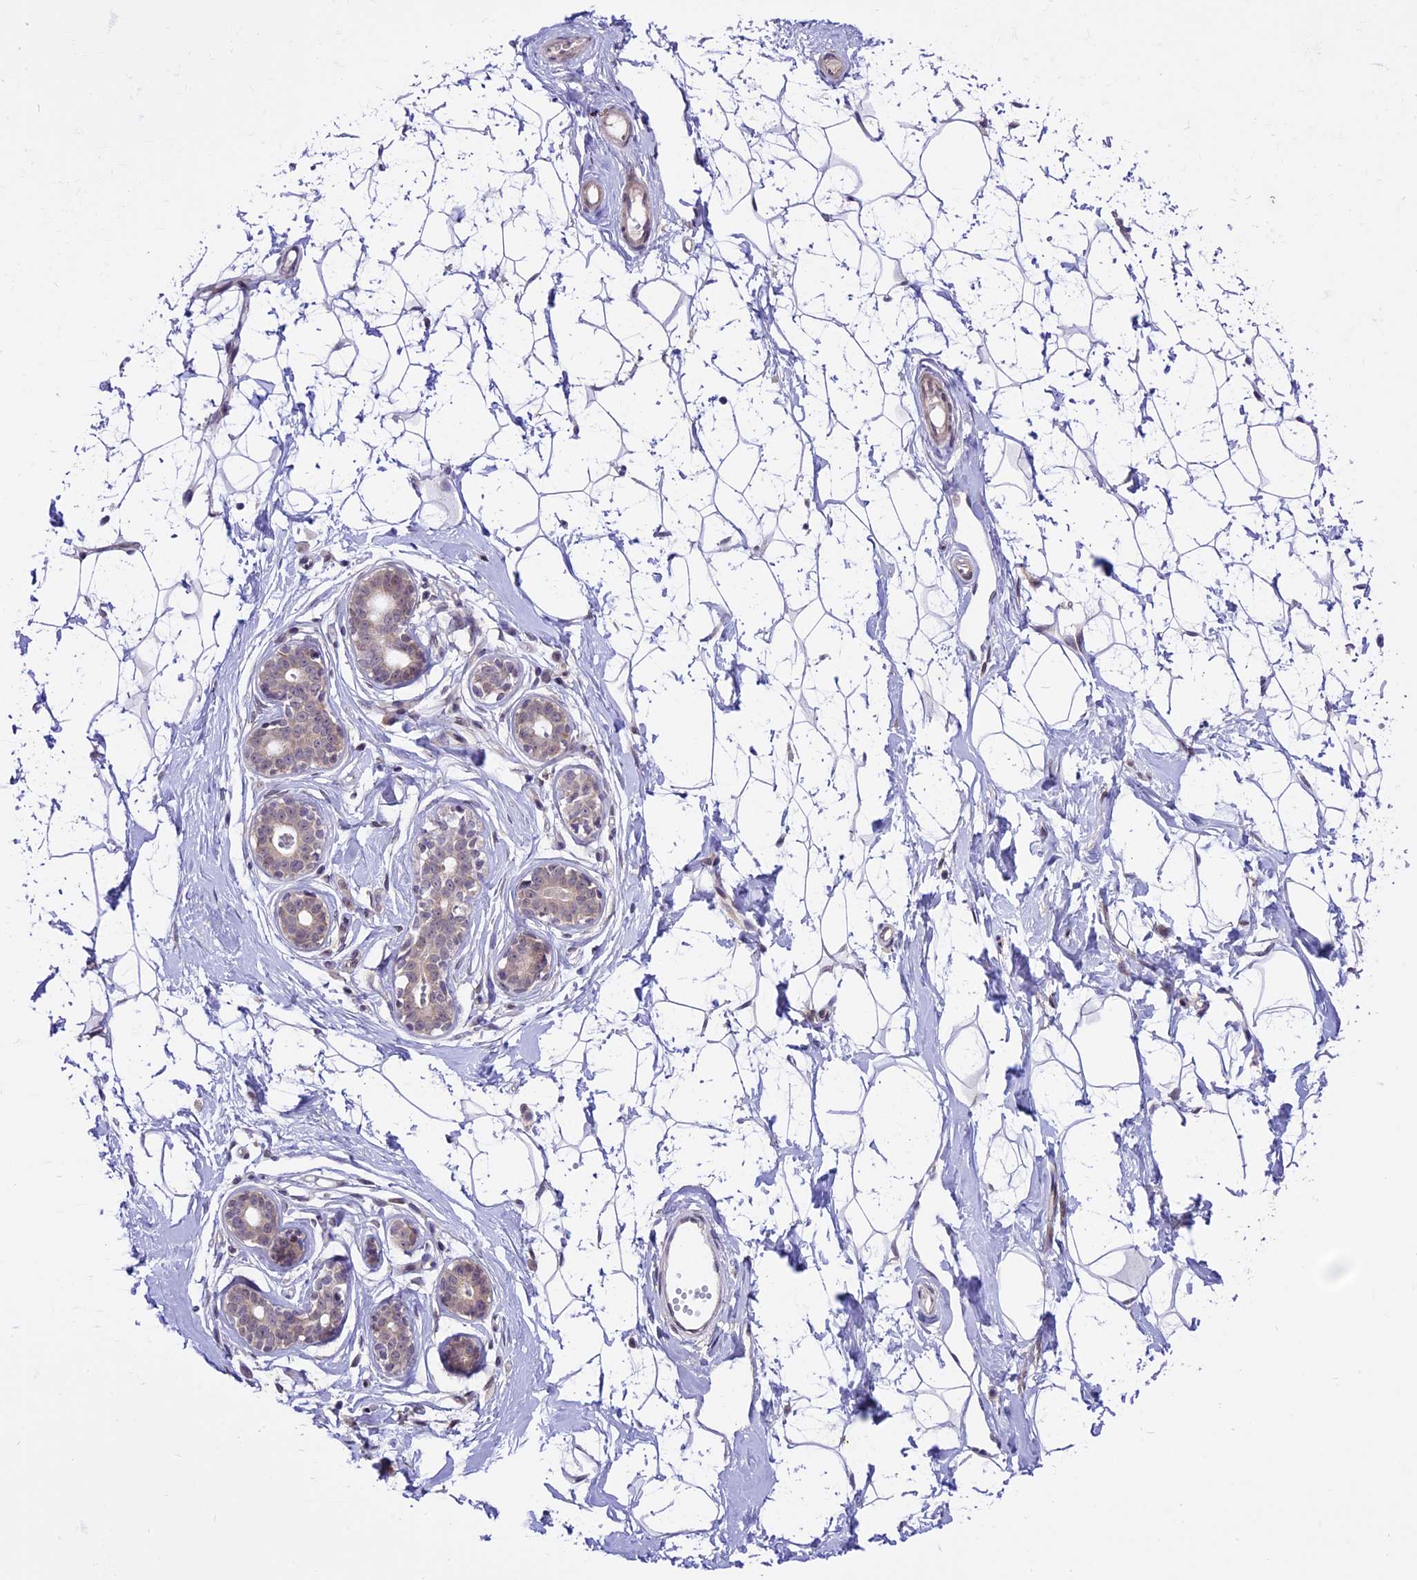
{"staining": {"intensity": "negative", "quantity": "none", "location": "none"}, "tissue": "breast", "cell_type": "Adipocytes", "image_type": "normal", "snomed": [{"axis": "morphology", "description": "Normal tissue, NOS"}, {"axis": "morphology", "description": "Adenoma, NOS"}, {"axis": "topography", "description": "Breast"}], "caption": "A photomicrograph of breast stained for a protein exhibits no brown staining in adipocytes.", "gene": "SPRED1", "patient": {"sex": "female", "age": 23}}